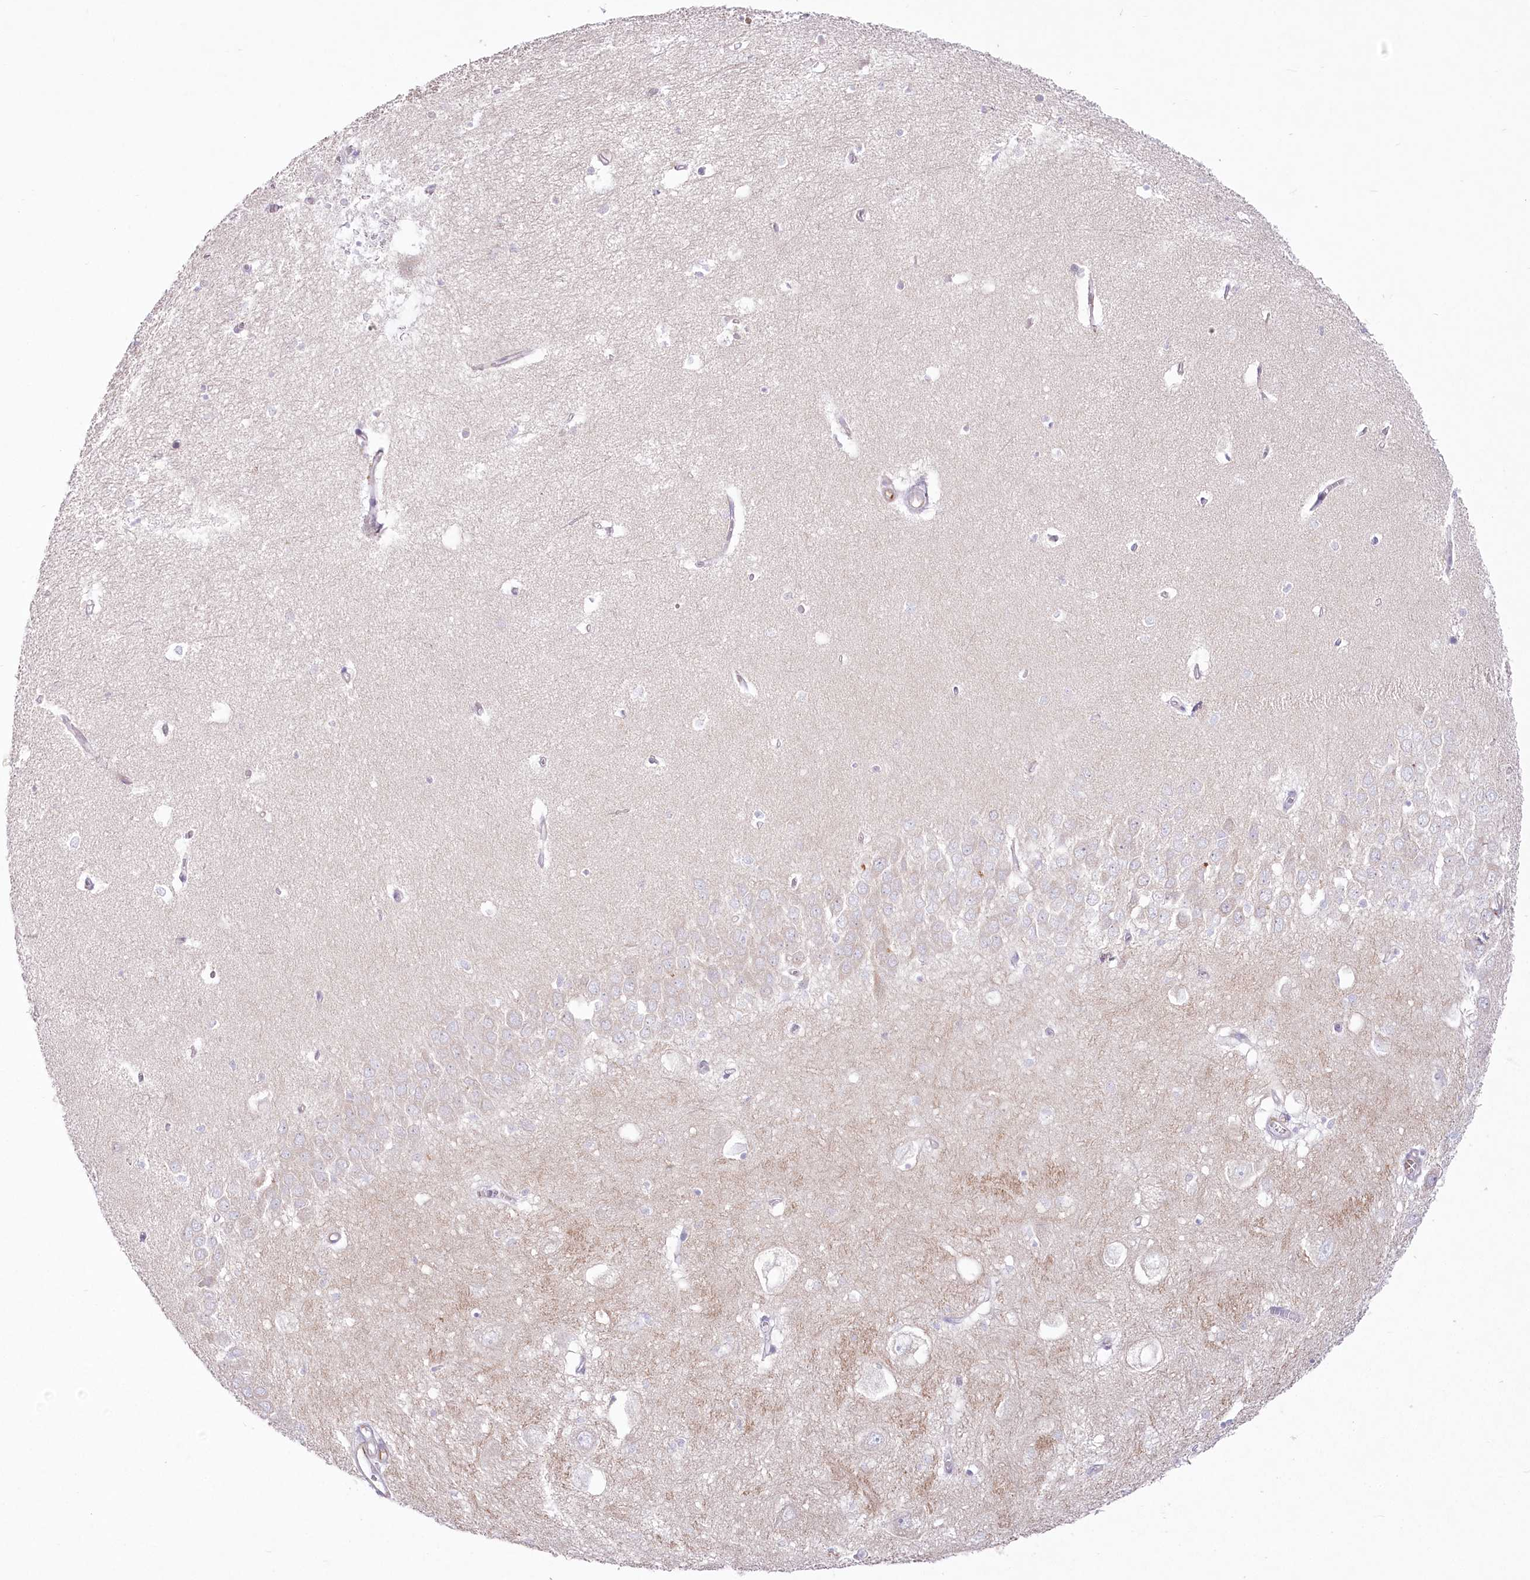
{"staining": {"intensity": "negative", "quantity": "none", "location": "none"}, "tissue": "hippocampus", "cell_type": "Glial cells", "image_type": "normal", "snomed": [{"axis": "morphology", "description": "Normal tissue, NOS"}, {"axis": "topography", "description": "Hippocampus"}], "caption": "High power microscopy image of an immunohistochemistry (IHC) micrograph of normal hippocampus, revealing no significant positivity in glial cells.", "gene": "ZNF843", "patient": {"sex": "female", "age": 64}}